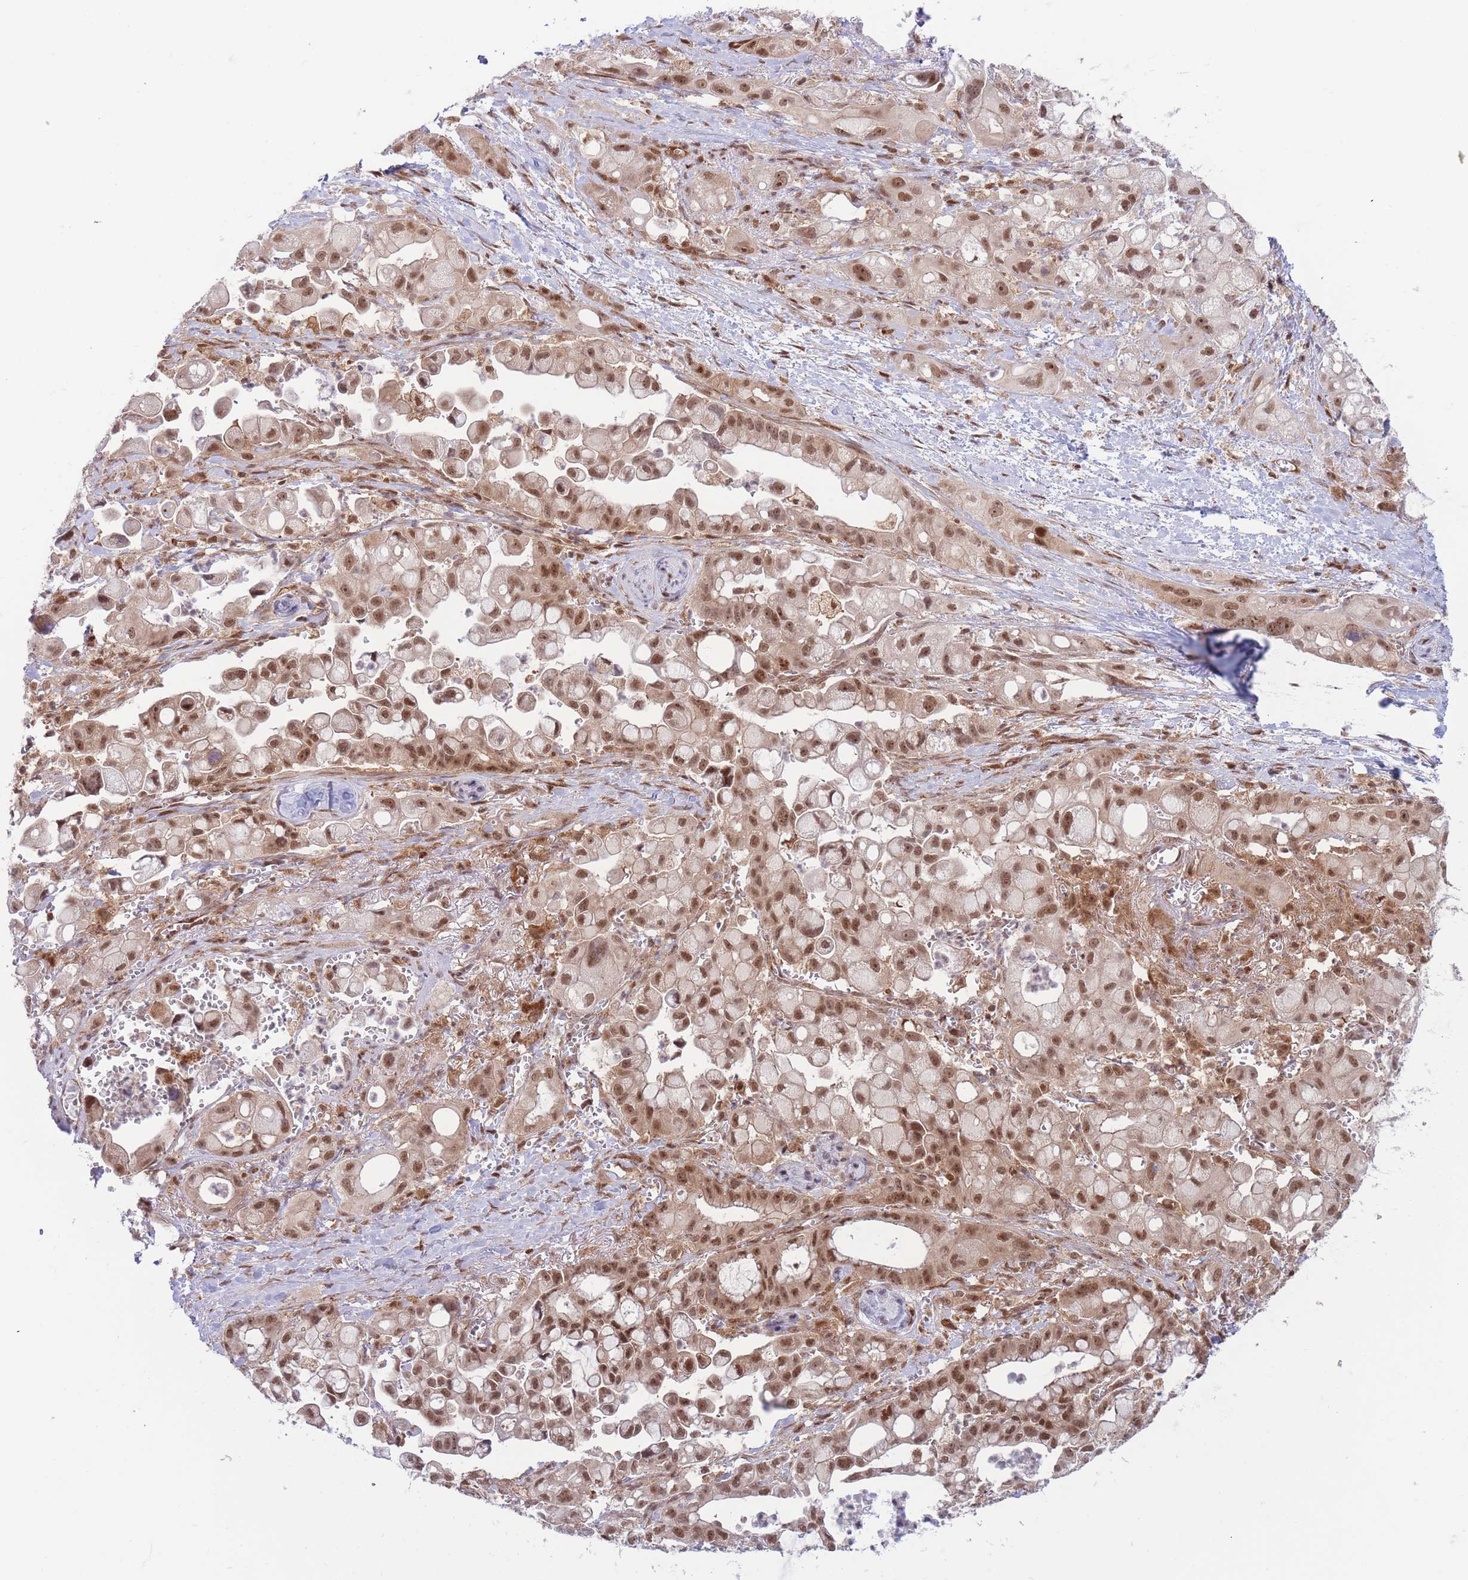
{"staining": {"intensity": "moderate", "quantity": ">75%", "location": "nuclear"}, "tissue": "pancreatic cancer", "cell_type": "Tumor cells", "image_type": "cancer", "snomed": [{"axis": "morphology", "description": "Adenocarcinoma, NOS"}, {"axis": "topography", "description": "Pancreas"}], "caption": "DAB immunohistochemical staining of human pancreatic adenocarcinoma exhibits moderate nuclear protein positivity in approximately >75% of tumor cells.", "gene": "BOD1L1", "patient": {"sex": "male", "age": 68}}